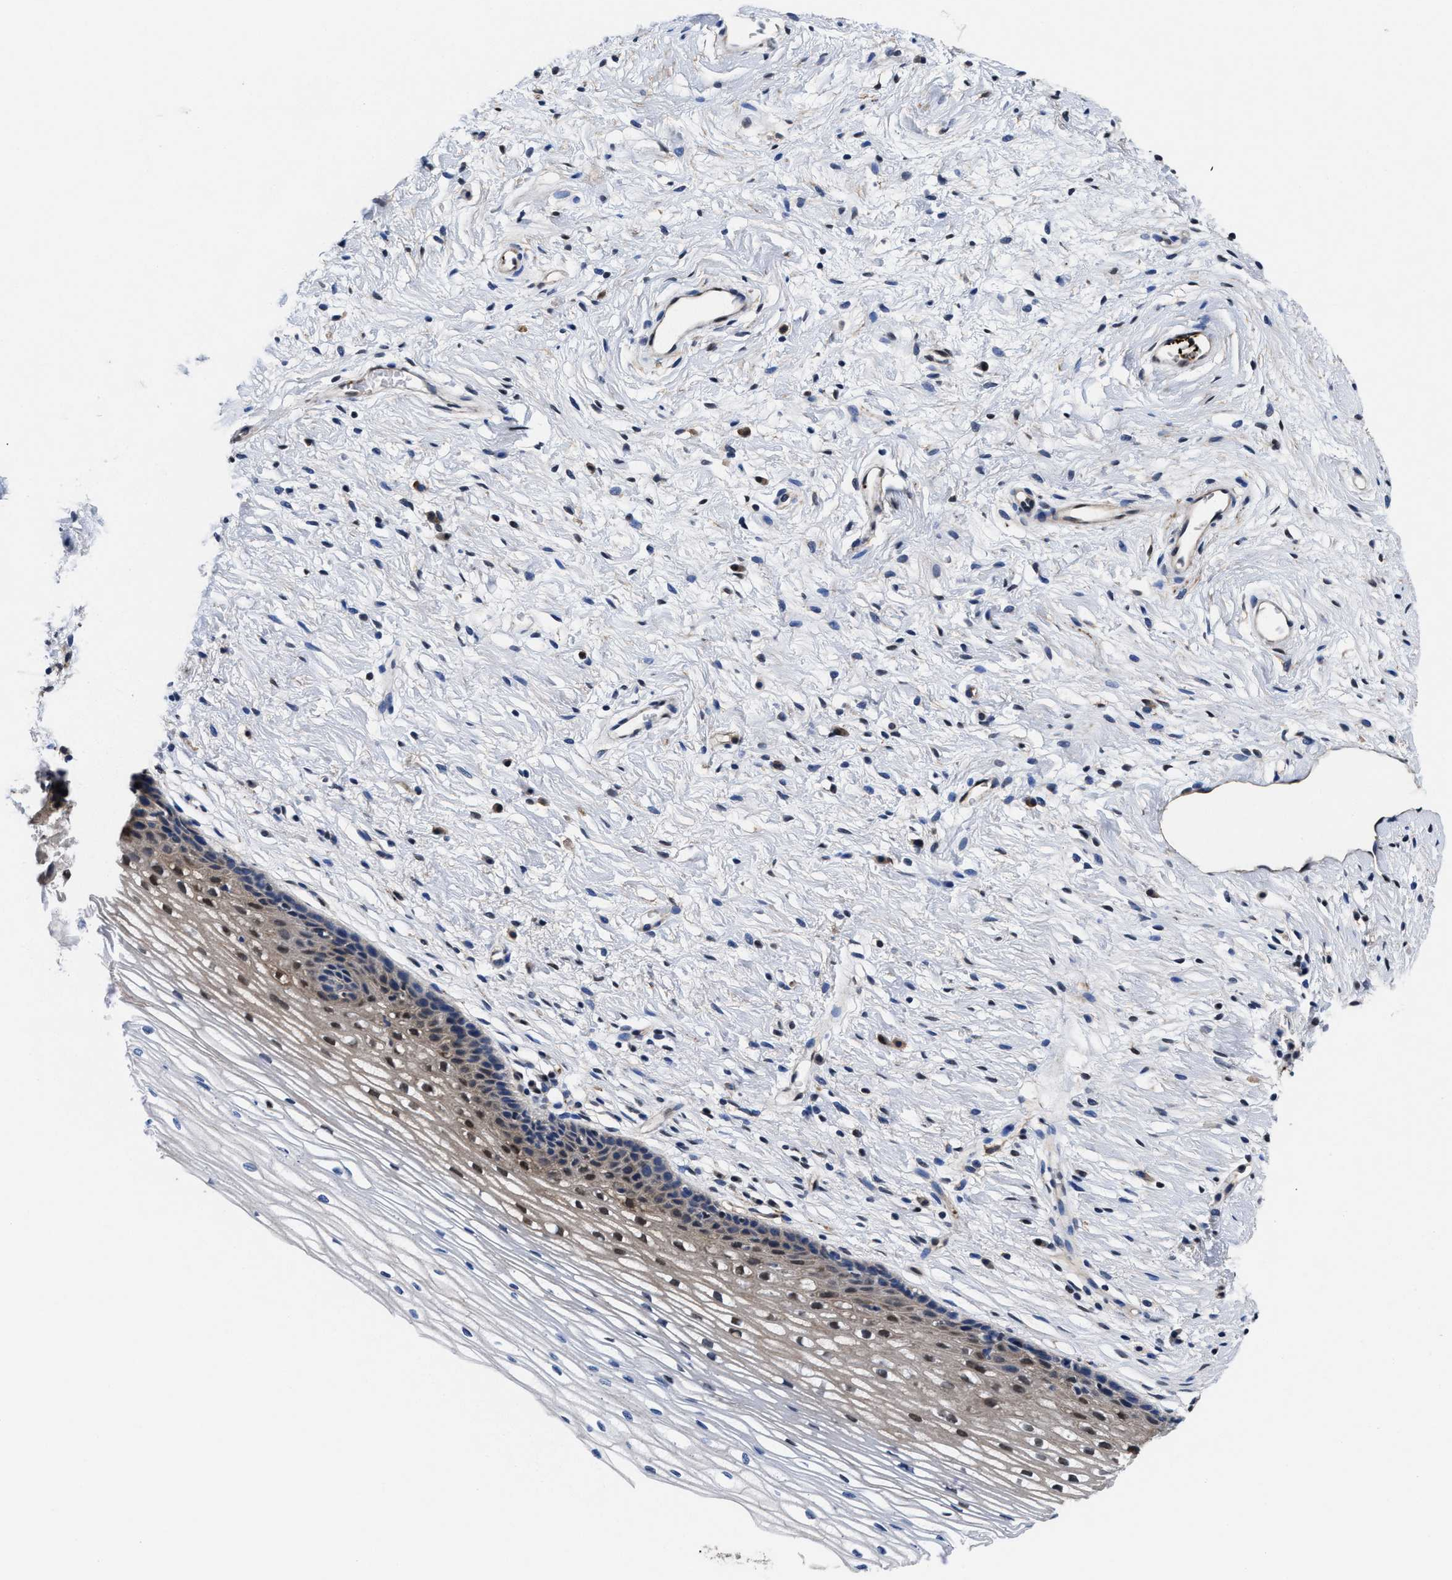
{"staining": {"intensity": "weak", "quantity": "<25%", "location": "cytoplasmic/membranous"}, "tissue": "cervix", "cell_type": "Glandular cells", "image_type": "normal", "snomed": [{"axis": "morphology", "description": "Normal tissue, NOS"}, {"axis": "topography", "description": "Cervix"}], "caption": "Glandular cells are negative for protein expression in normal human cervix.", "gene": "ACLY", "patient": {"sex": "female", "age": 77}}